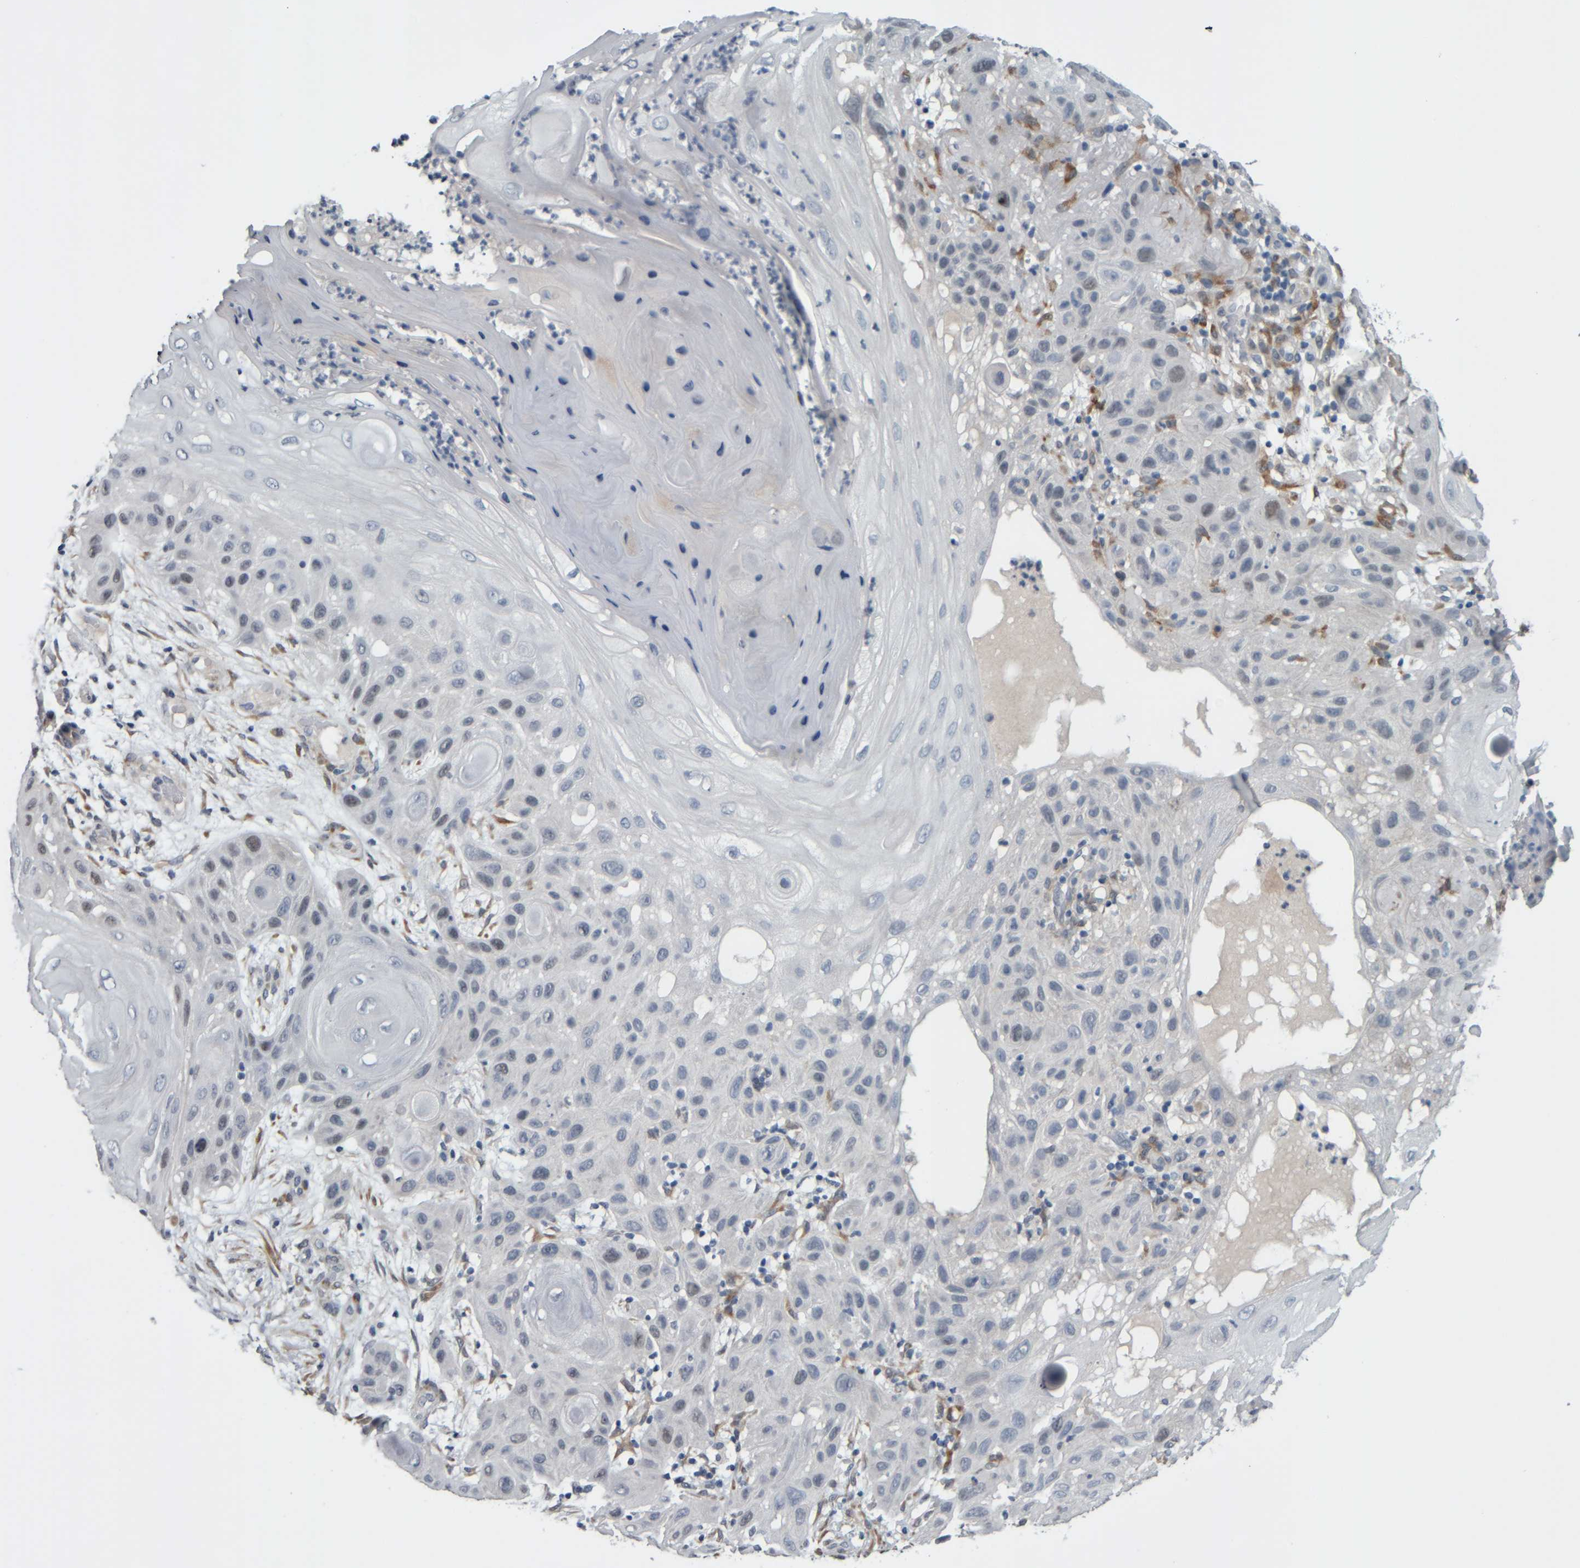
{"staining": {"intensity": "negative", "quantity": "none", "location": "none"}, "tissue": "skin cancer", "cell_type": "Tumor cells", "image_type": "cancer", "snomed": [{"axis": "morphology", "description": "Squamous cell carcinoma, NOS"}, {"axis": "topography", "description": "Skin"}], "caption": "The IHC image has no significant staining in tumor cells of squamous cell carcinoma (skin) tissue. (DAB (3,3'-diaminobenzidine) IHC visualized using brightfield microscopy, high magnification).", "gene": "COL14A1", "patient": {"sex": "female", "age": 96}}